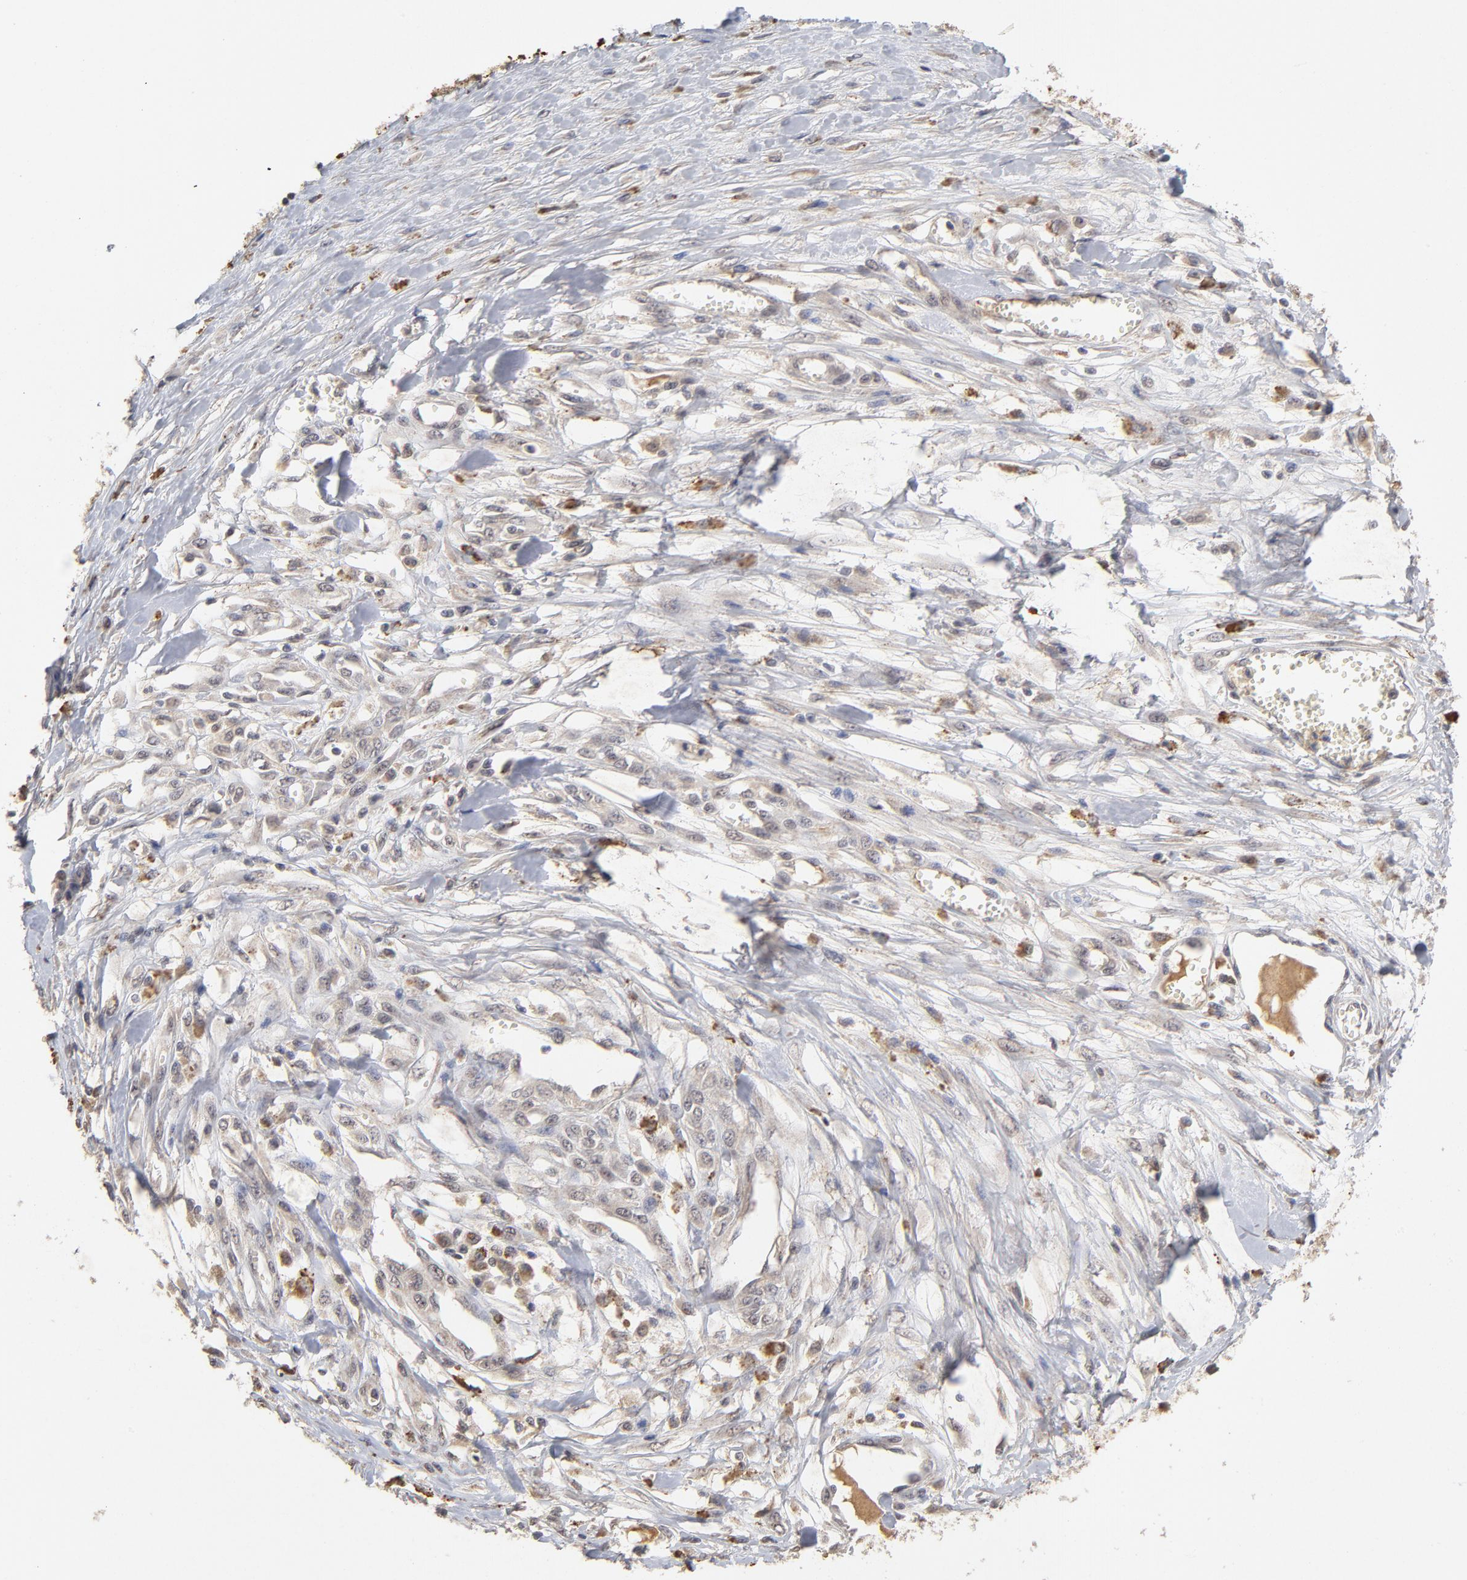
{"staining": {"intensity": "weak", "quantity": ">75%", "location": "cytoplasmic/membranous,nuclear"}, "tissue": "melanoma", "cell_type": "Tumor cells", "image_type": "cancer", "snomed": [{"axis": "morphology", "description": "Malignant melanoma, Metastatic site"}, {"axis": "topography", "description": "Lymph node"}], "caption": "Melanoma was stained to show a protein in brown. There is low levels of weak cytoplasmic/membranous and nuclear expression in about >75% of tumor cells. (Brightfield microscopy of DAB IHC at high magnification).", "gene": "WSB1", "patient": {"sex": "male", "age": 59}}